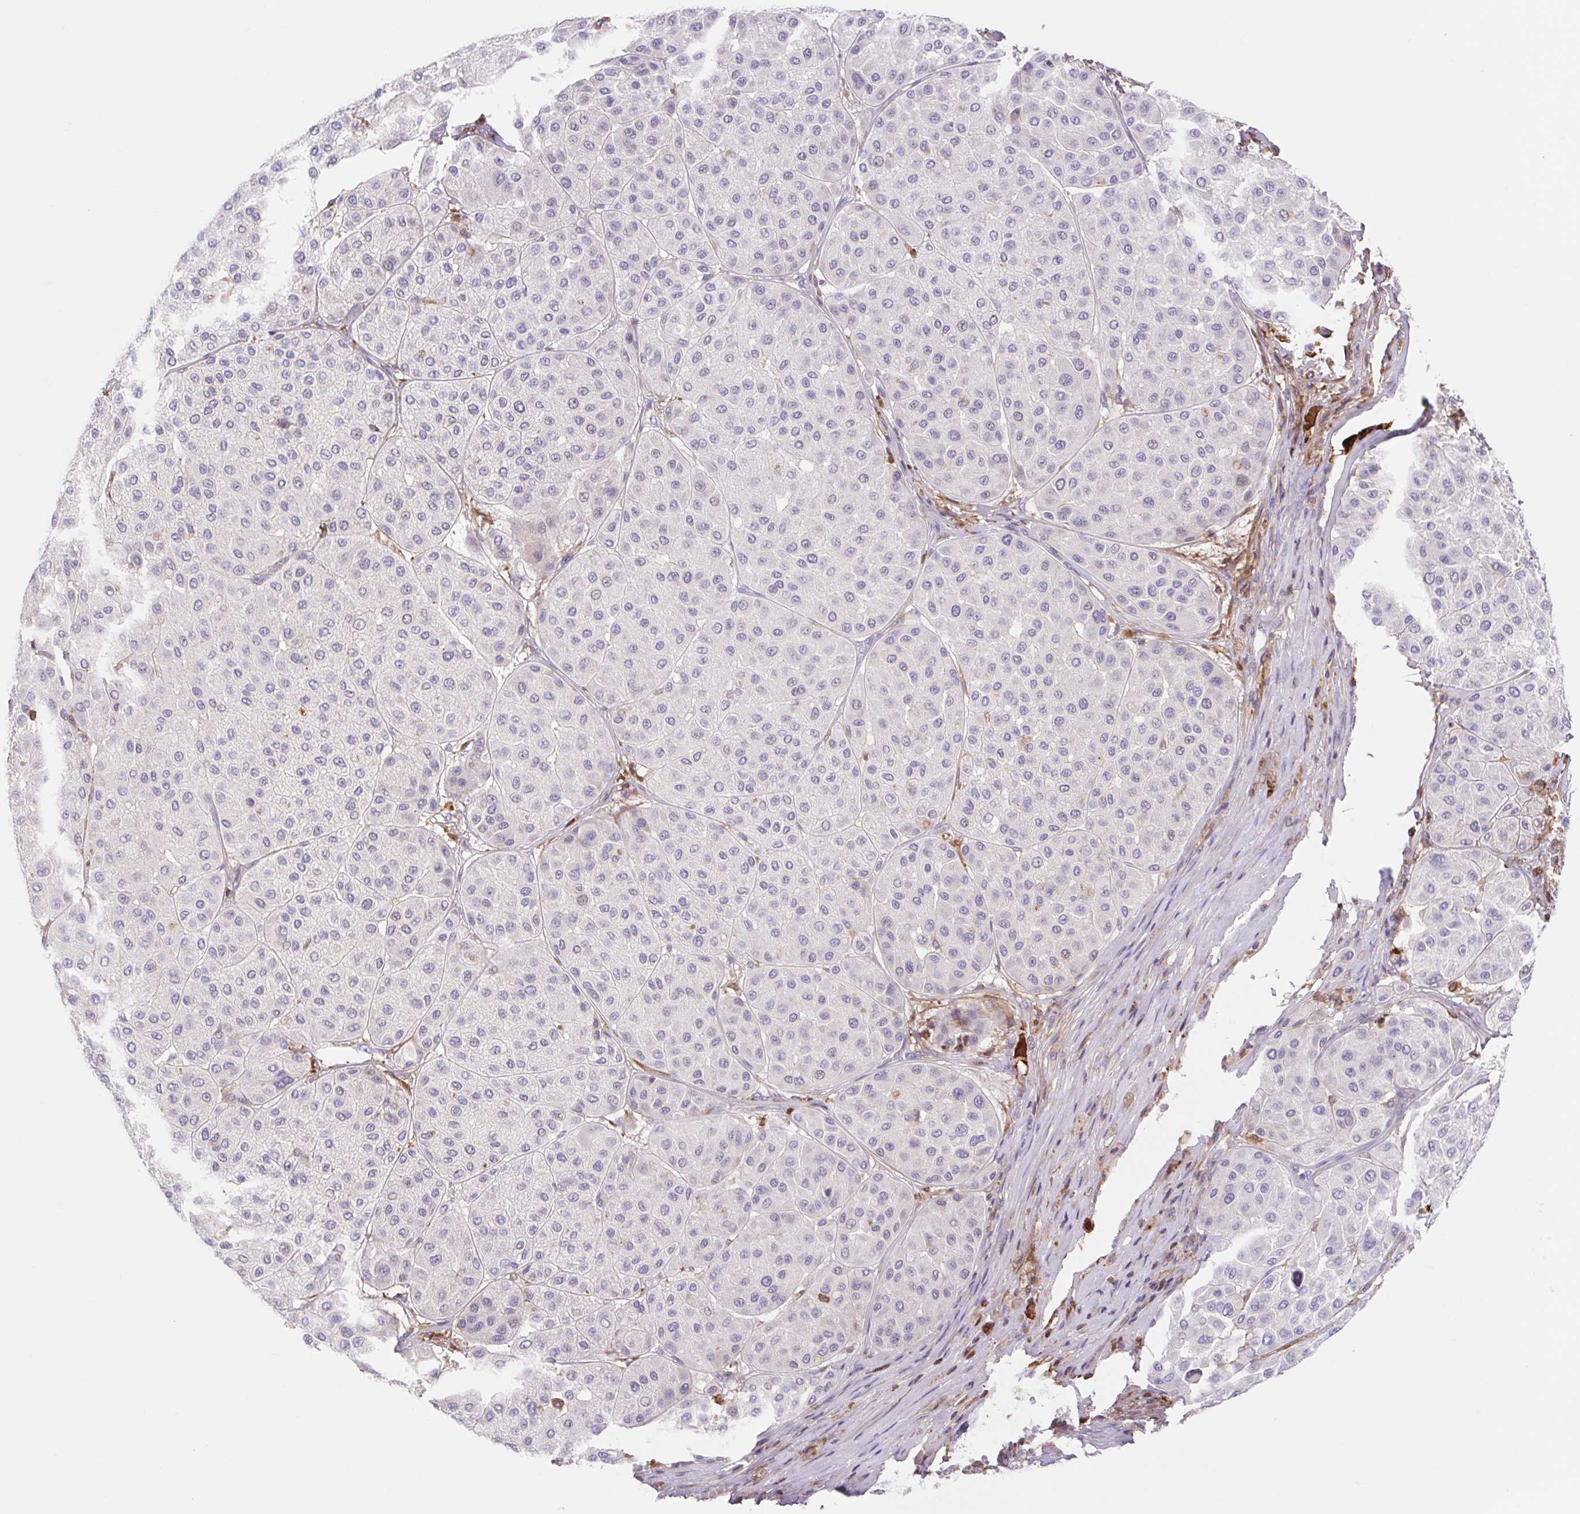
{"staining": {"intensity": "negative", "quantity": "none", "location": "none"}, "tissue": "melanoma", "cell_type": "Tumor cells", "image_type": "cancer", "snomed": [{"axis": "morphology", "description": "Malignant melanoma, Metastatic site"}, {"axis": "topography", "description": "Smooth muscle"}], "caption": "The histopathology image demonstrates no staining of tumor cells in malignant melanoma (metastatic site).", "gene": "TPRG1", "patient": {"sex": "male", "age": 41}}